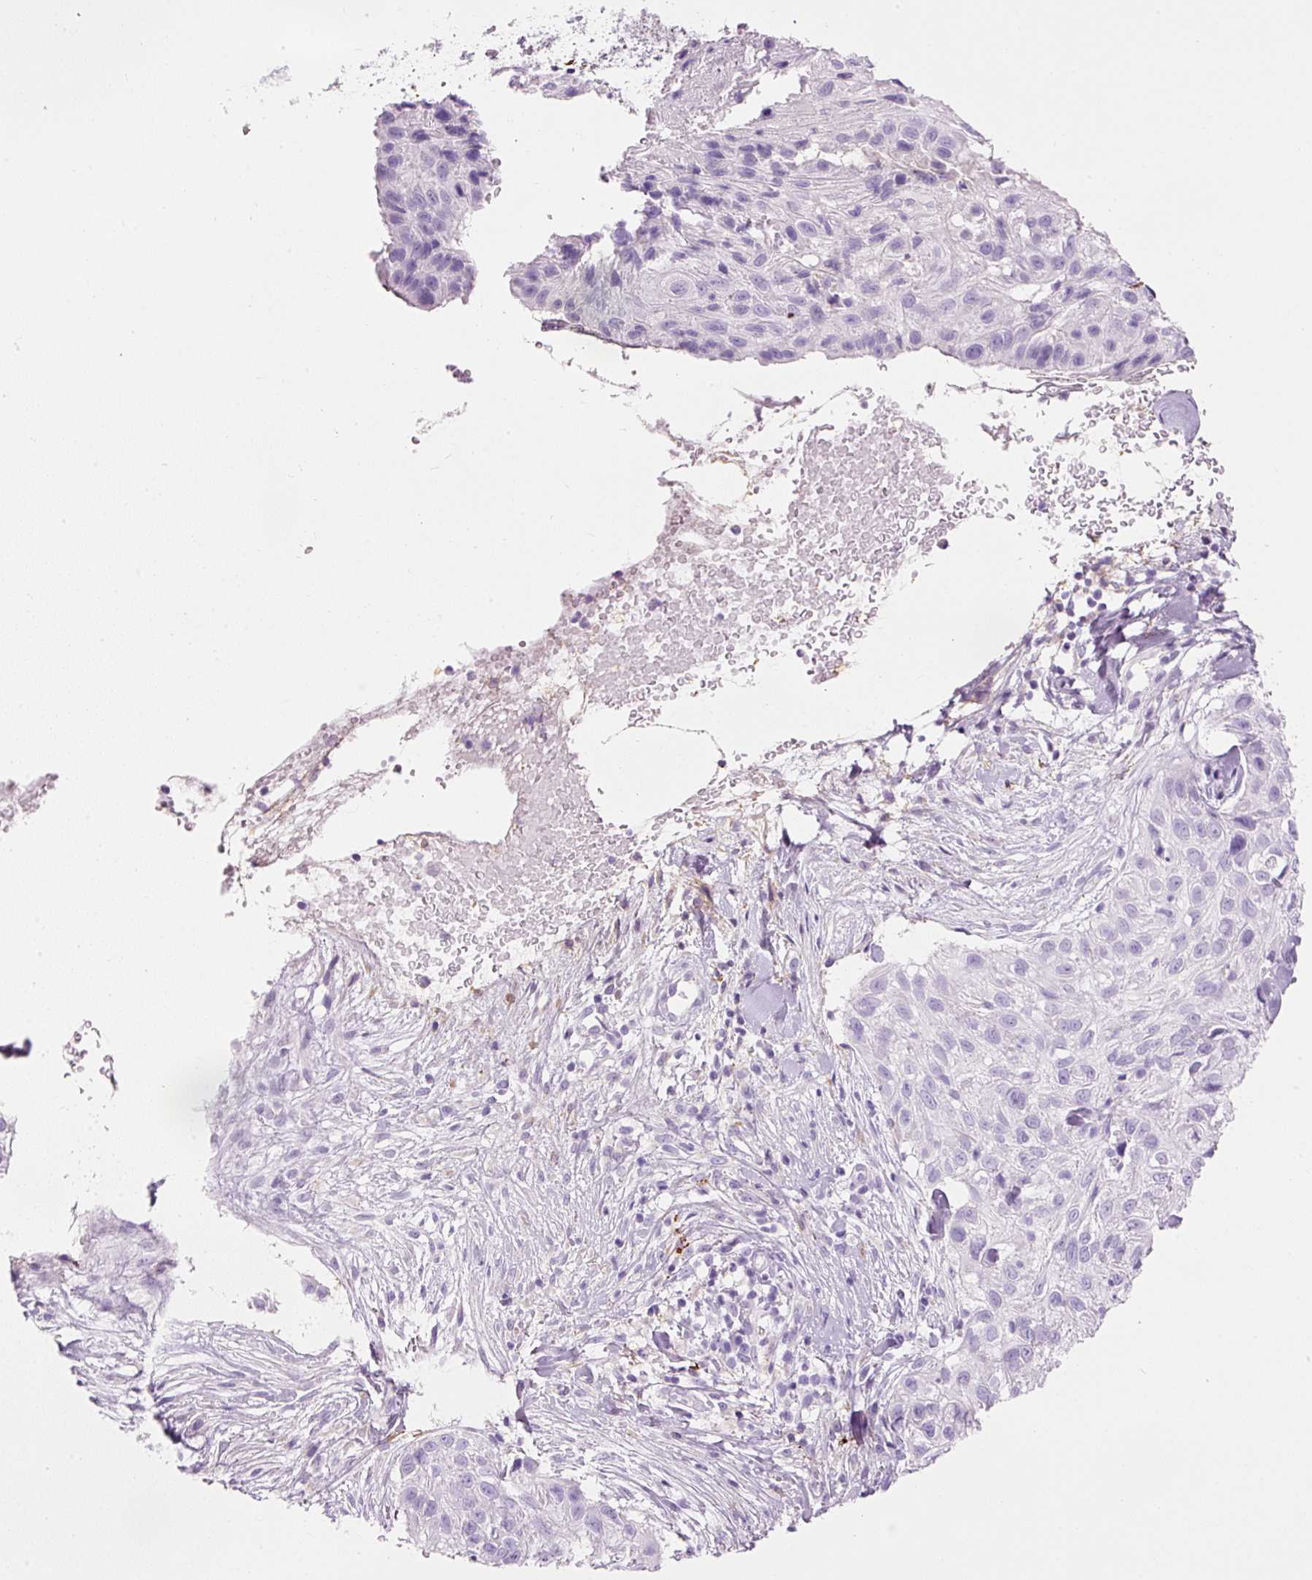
{"staining": {"intensity": "negative", "quantity": "none", "location": "none"}, "tissue": "skin cancer", "cell_type": "Tumor cells", "image_type": "cancer", "snomed": [{"axis": "morphology", "description": "Squamous cell carcinoma, NOS"}, {"axis": "topography", "description": "Skin"}], "caption": "An IHC micrograph of squamous cell carcinoma (skin) is shown. There is no staining in tumor cells of squamous cell carcinoma (skin).", "gene": "MFAP4", "patient": {"sex": "male", "age": 82}}